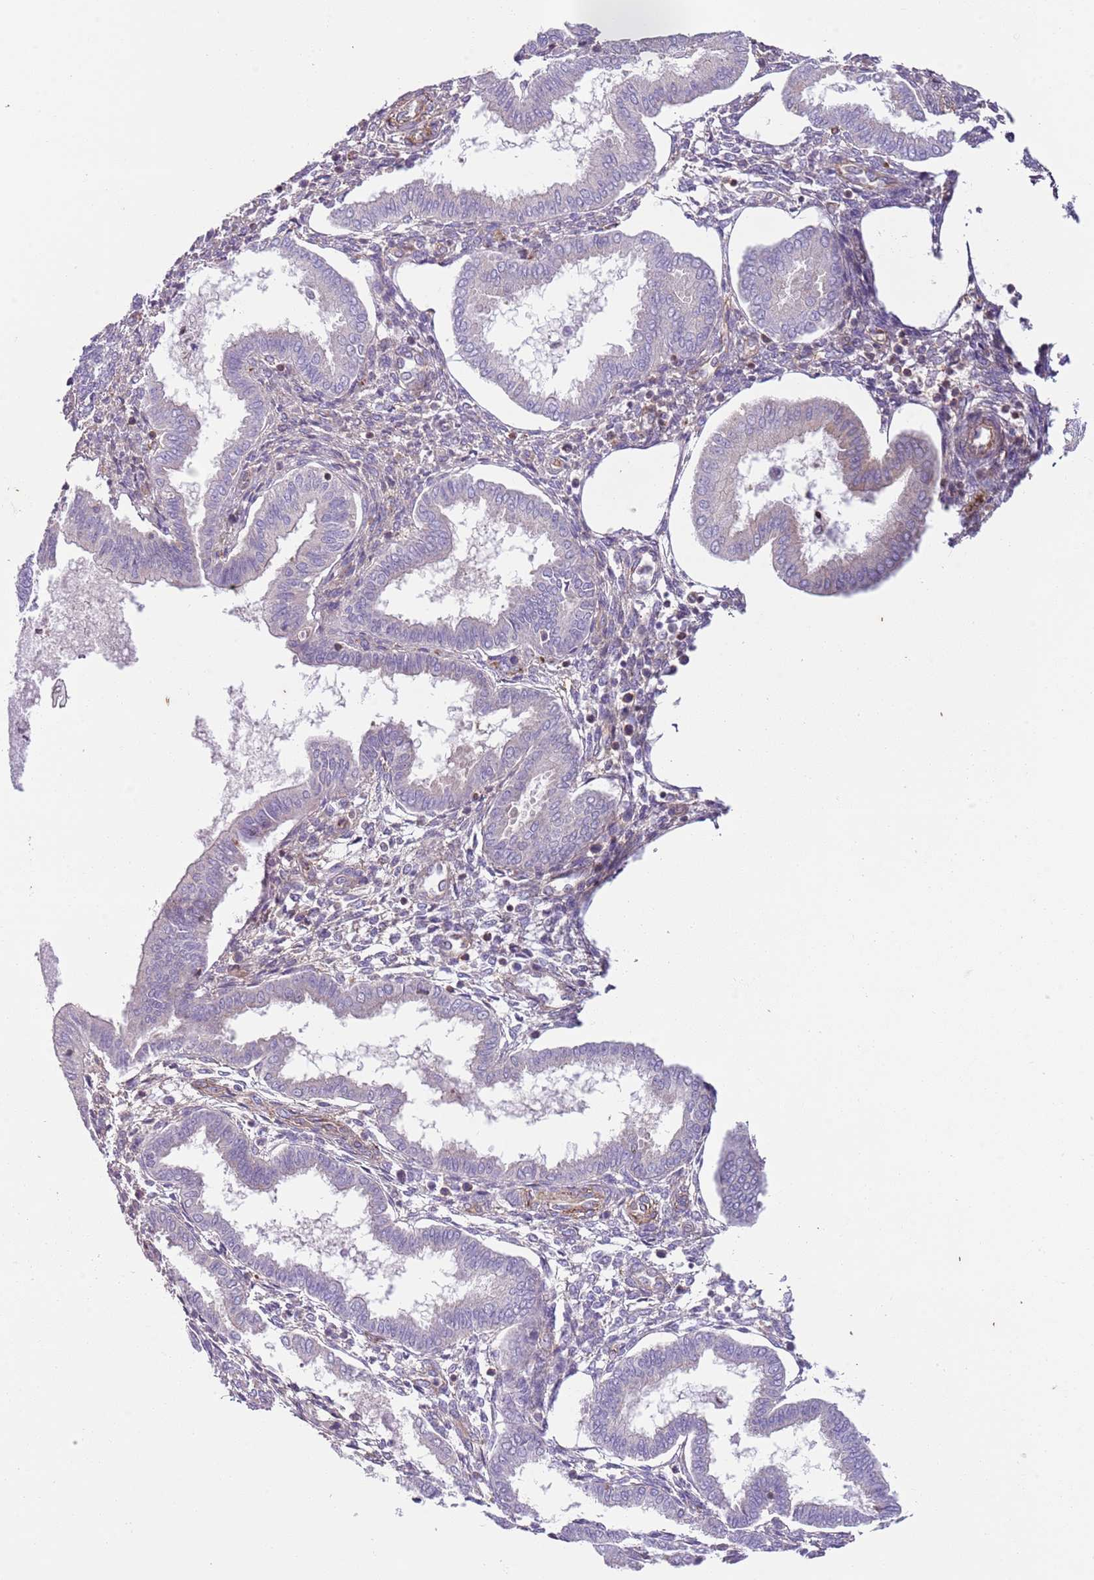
{"staining": {"intensity": "weak", "quantity": "<25%", "location": "cytoplasmic/membranous"}, "tissue": "endometrium", "cell_type": "Cells in endometrial stroma", "image_type": "normal", "snomed": [{"axis": "morphology", "description": "Normal tissue, NOS"}, {"axis": "topography", "description": "Endometrium"}], "caption": "Immunohistochemistry image of normal endometrium stained for a protein (brown), which reveals no expression in cells in endometrial stroma.", "gene": "GNAI1", "patient": {"sex": "female", "age": 24}}